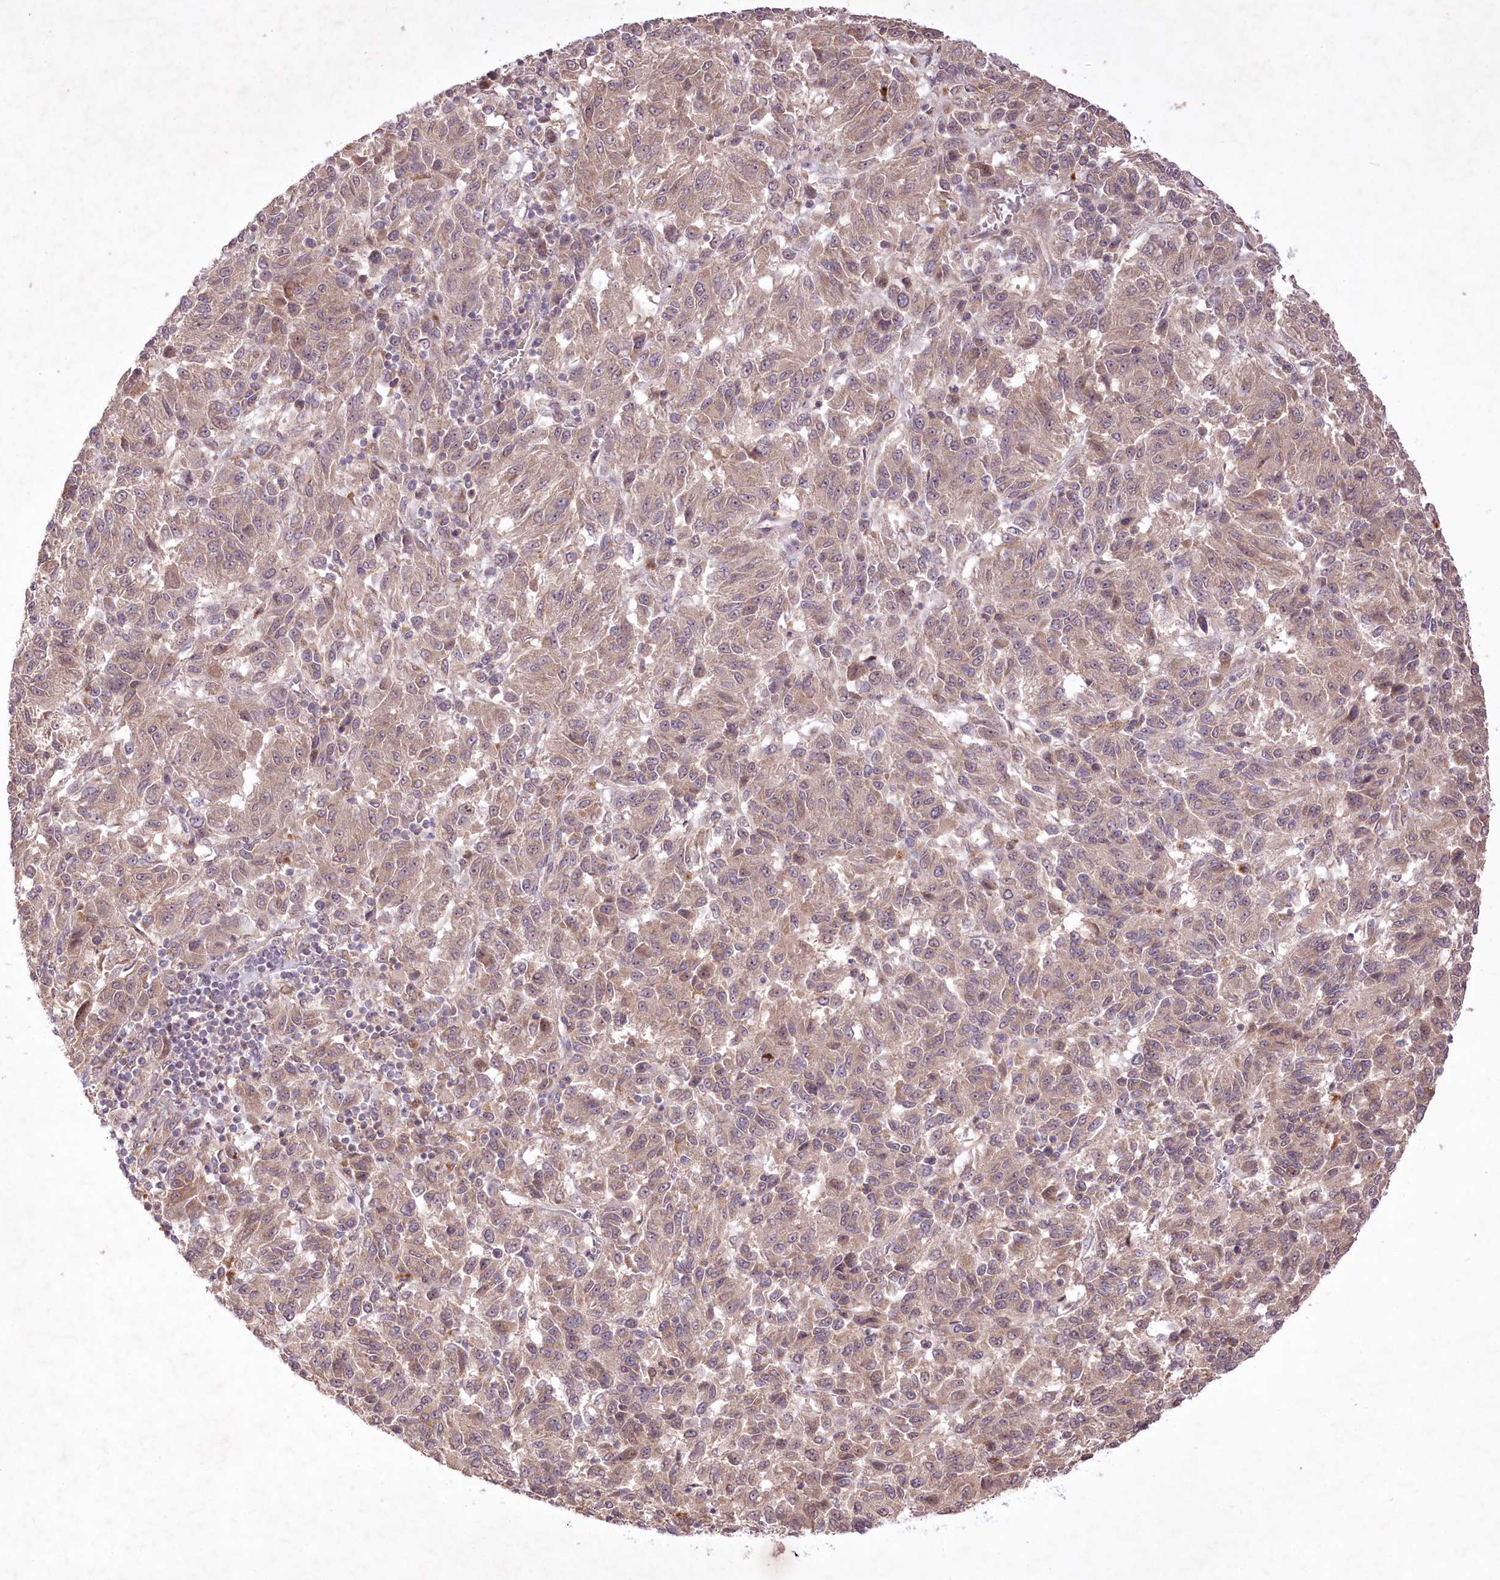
{"staining": {"intensity": "weak", "quantity": ">75%", "location": "cytoplasmic/membranous,nuclear"}, "tissue": "melanoma", "cell_type": "Tumor cells", "image_type": "cancer", "snomed": [{"axis": "morphology", "description": "Malignant melanoma, Metastatic site"}, {"axis": "topography", "description": "Lung"}], "caption": "Melanoma stained for a protein reveals weak cytoplasmic/membranous and nuclear positivity in tumor cells. (Brightfield microscopy of DAB IHC at high magnification).", "gene": "HELT", "patient": {"sex": "male", "age": 64}}